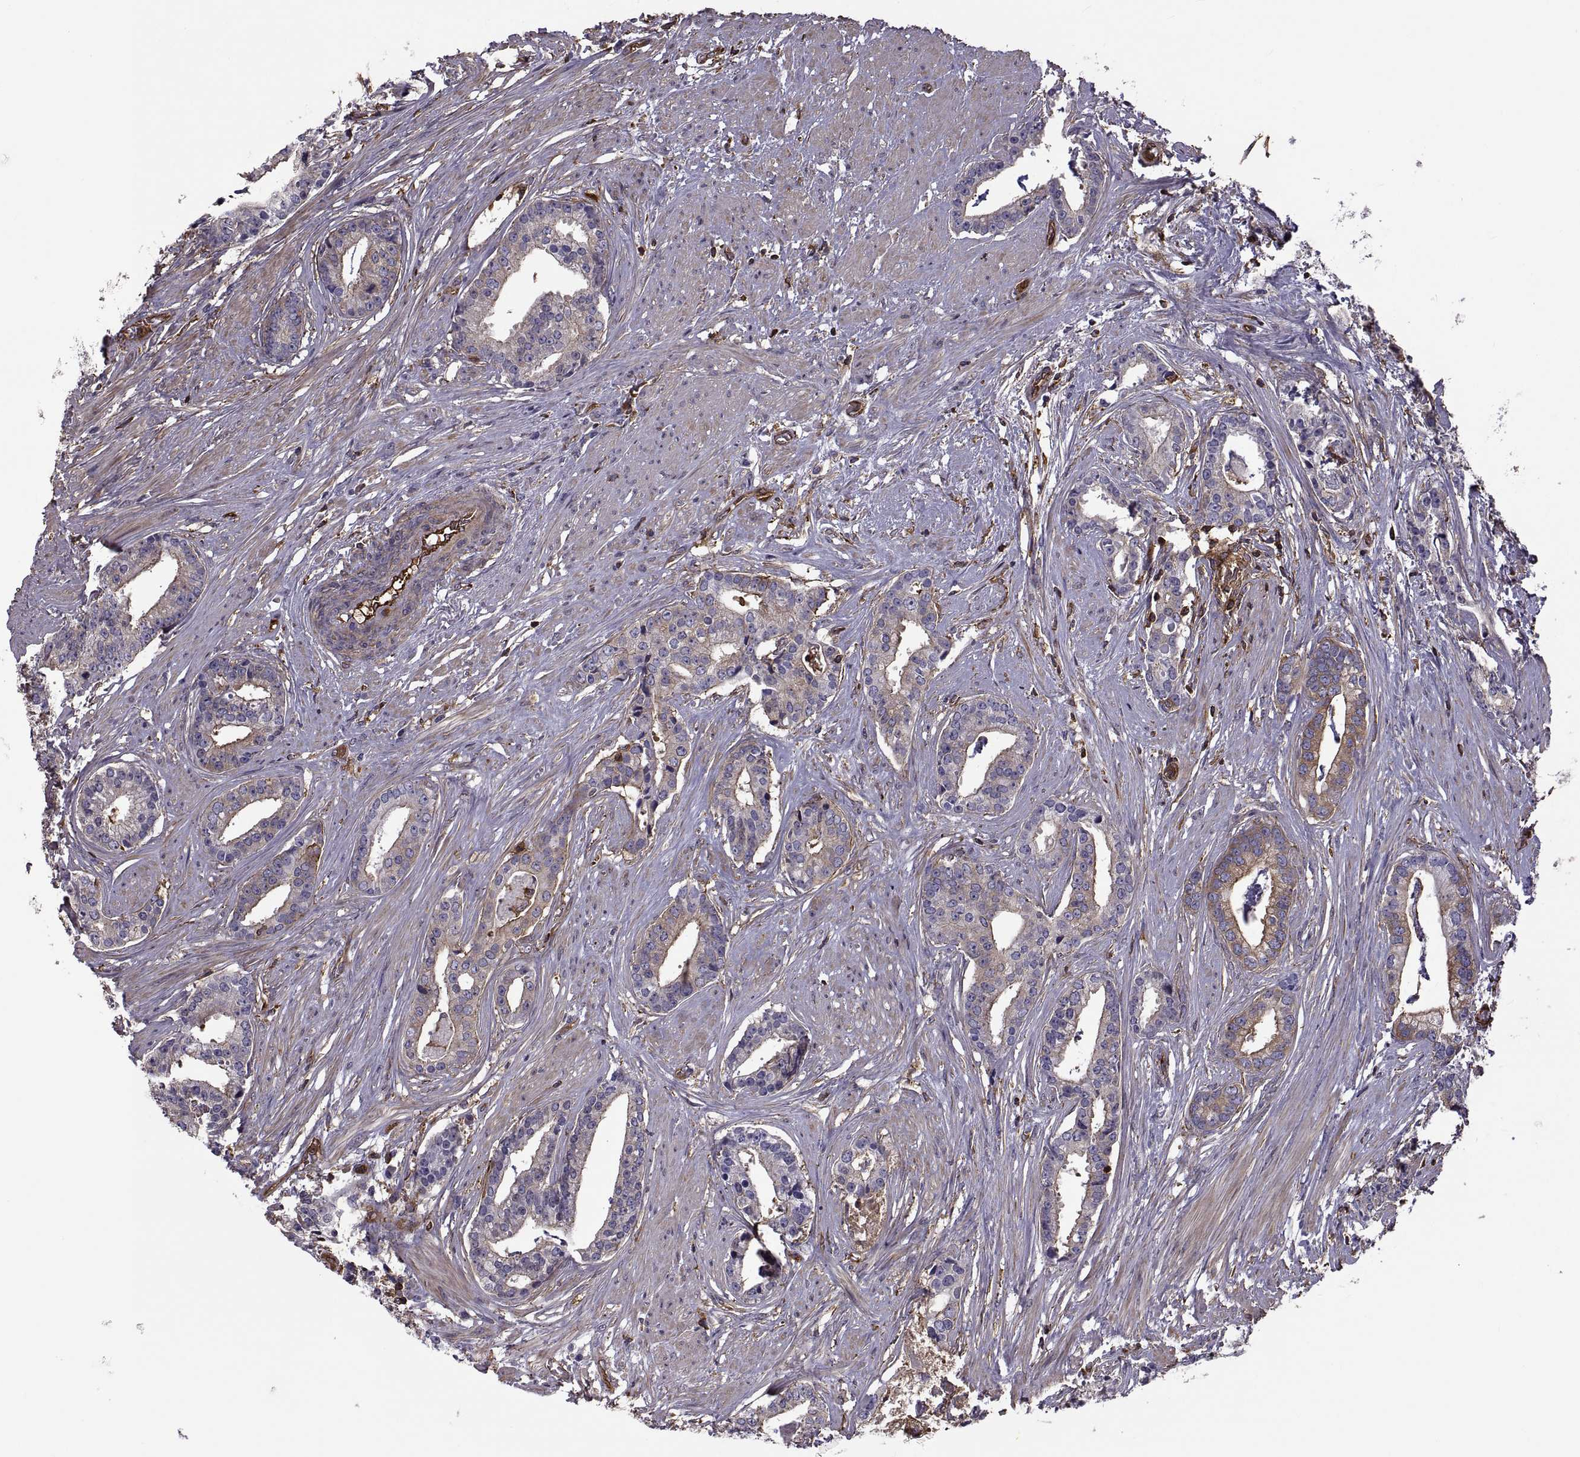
{"staining": {"intensity": "moderate", "quantity": "<25%", "location": "cytoplasmic/membranous"}, "tissue": "prostate cancer", "cell_type": "Tumor cells", "image_type": "cancer", "snomed": [{"axis": "morphology", "description": "Adenocarcinoma, NOS"}, {"axis": "topography", "description": "Prostate and seminal vesicle, NOS"}, {"axis": "topography", "description": "Prostate"}], "caption": "Tumor cells demonstrate low levels of moderate cytoplasmic/membranous positivity in about <25% of cells in prostate cancer (adenocarcinoma).", "gene": "MYH9", "patient": {"sex": "male", "age": 44}}